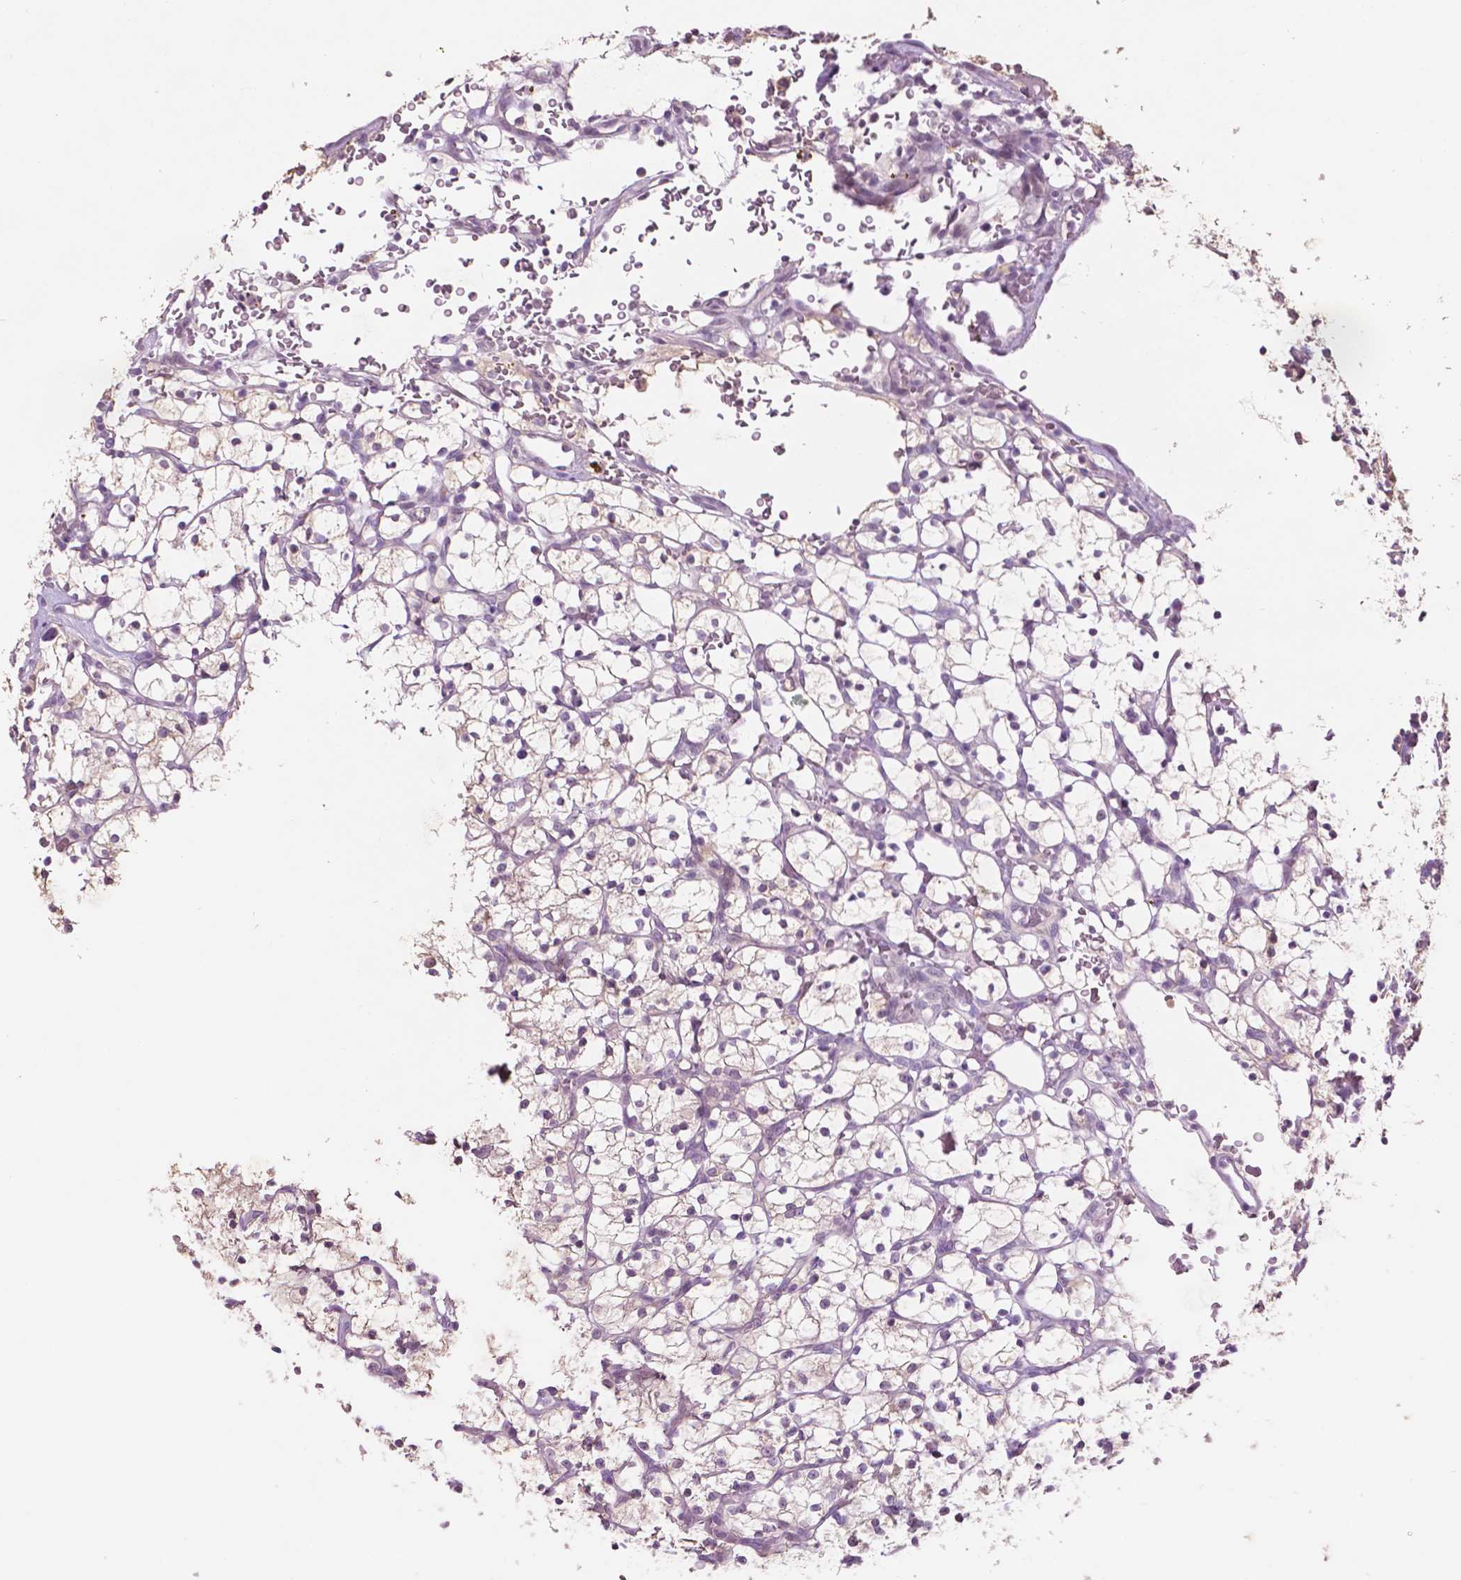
{"staining": {"intensity": "negative", "quantity": "none", "location": "none"}, "tissue": "renal cancer", "cell_type": "Tumor cells", "image_type": "cancer", "snomed": [{"axis": "morphology", "description": "Adenocarcinoma, NOS"}, {"axis": "topography", "description": "Kidney"}], "caption": "This is an IHC histopathology image of adenocarcinoma (renal). There is no expression in tumor cells.", "gene": "TM6SF2", "patient": {"sex": "female", "age": 64}}